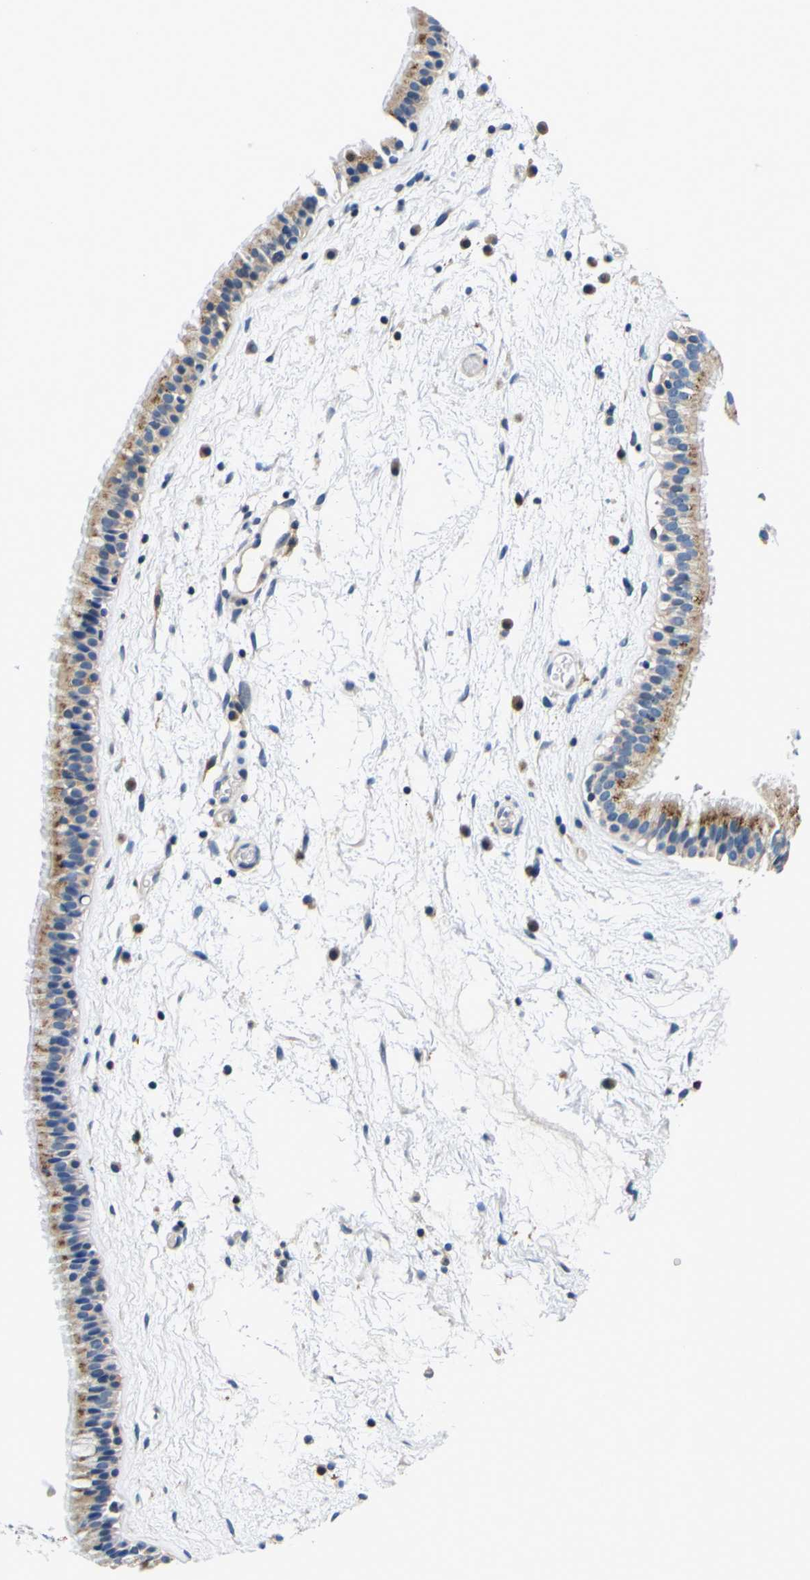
{"staining": {"intensity": "weak", "quantity": ">75%", "location": "cytoplasmic/membranous"}, "tissue": "nasopharynx", "cell_type": "Respiratory epithelial cells", "image_type": "normal", "snomed": [{"axis": "morphology", "description": "Normal tissue, NOS"}, {"axis": "morphology", "description": "Inflammation, NOS"}, {"axis": "topography", "description": "Nasopharynx"}], "caption": "Protein analysis of benign nasopharynx demonstrates weak cytoplasmic/membranous expression in about >75% of respiratory epithelial cells.", "gene": "TNIK", "patient": {"sex": "male", "age": 48}}